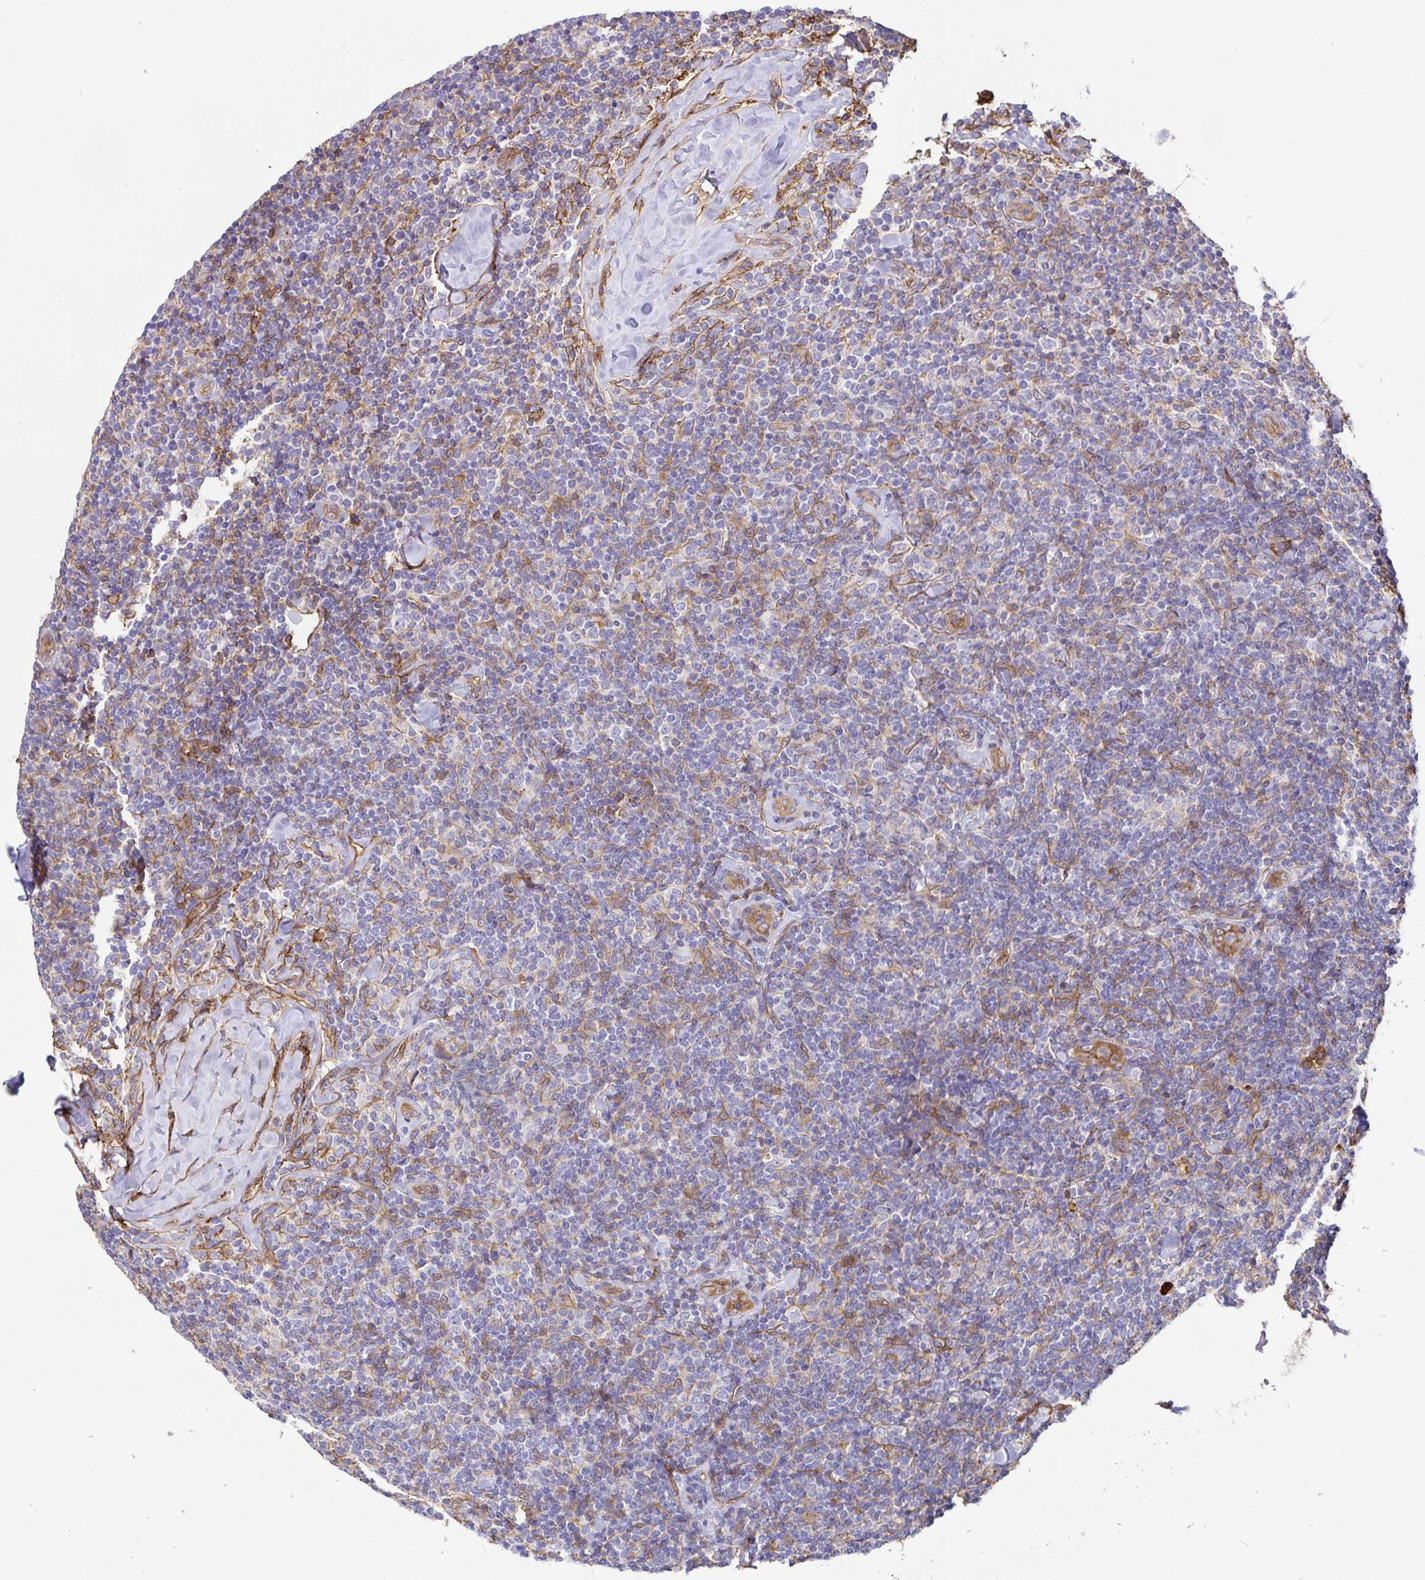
{"staining": {"intensity": "weak", "quantity": "<25%", "location": "cytoplasmic/membranous"}, "tissue": "lymphoma", "cell_type": "Tumor cells", "image_type": "cancer", "snomed": [{"axis": "morphology", "description": "Malignant lymphoma, non-Hodgkin's type, Low grade"}, {"axis": "topography", "description": "Lymph node"}], "caption": "Lymphoma was stained to show a protein in brown. There is no significant expression in tumor cells.", "gene": "ANXA2", "patient": {"sex": "female", "age": 56}}